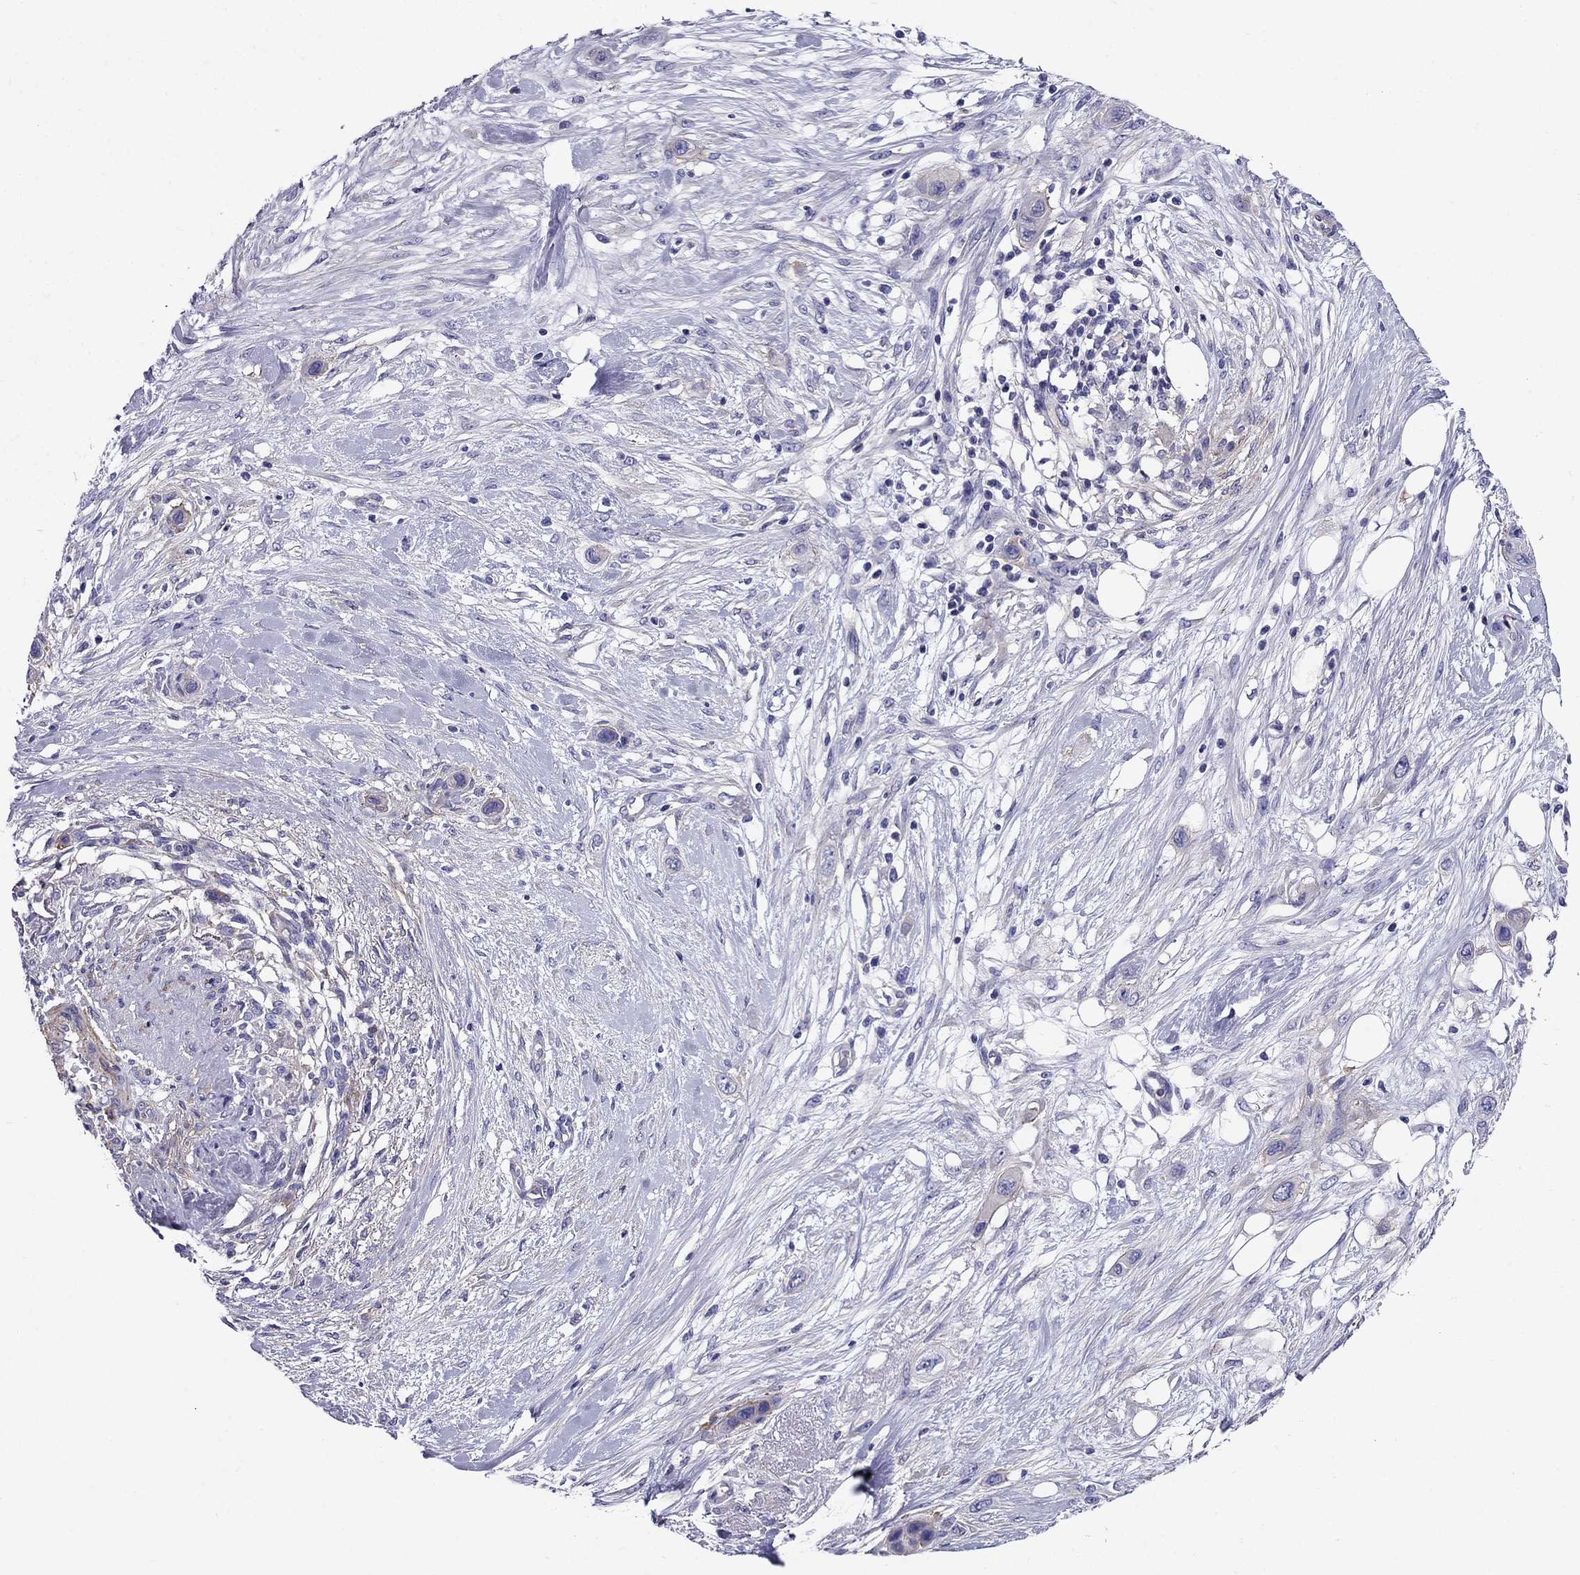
{"staining": {"intensity": "negative", "quantity": "none", "location": "none"}, "tissue": "skin cancer", "cell_type": "Tumor cells", "image_type": "cancer", "snomed": [{"axis": "morphology", "description": "Squamous cell carcinoma, NOS"}, {"axis": "topography", "description": "Skin"}], "caption": "Tumor cells are negative for brown protein staining in skin cancer.", "gene": "GPR50", "patient": {"sex": "male", "age": 79}}